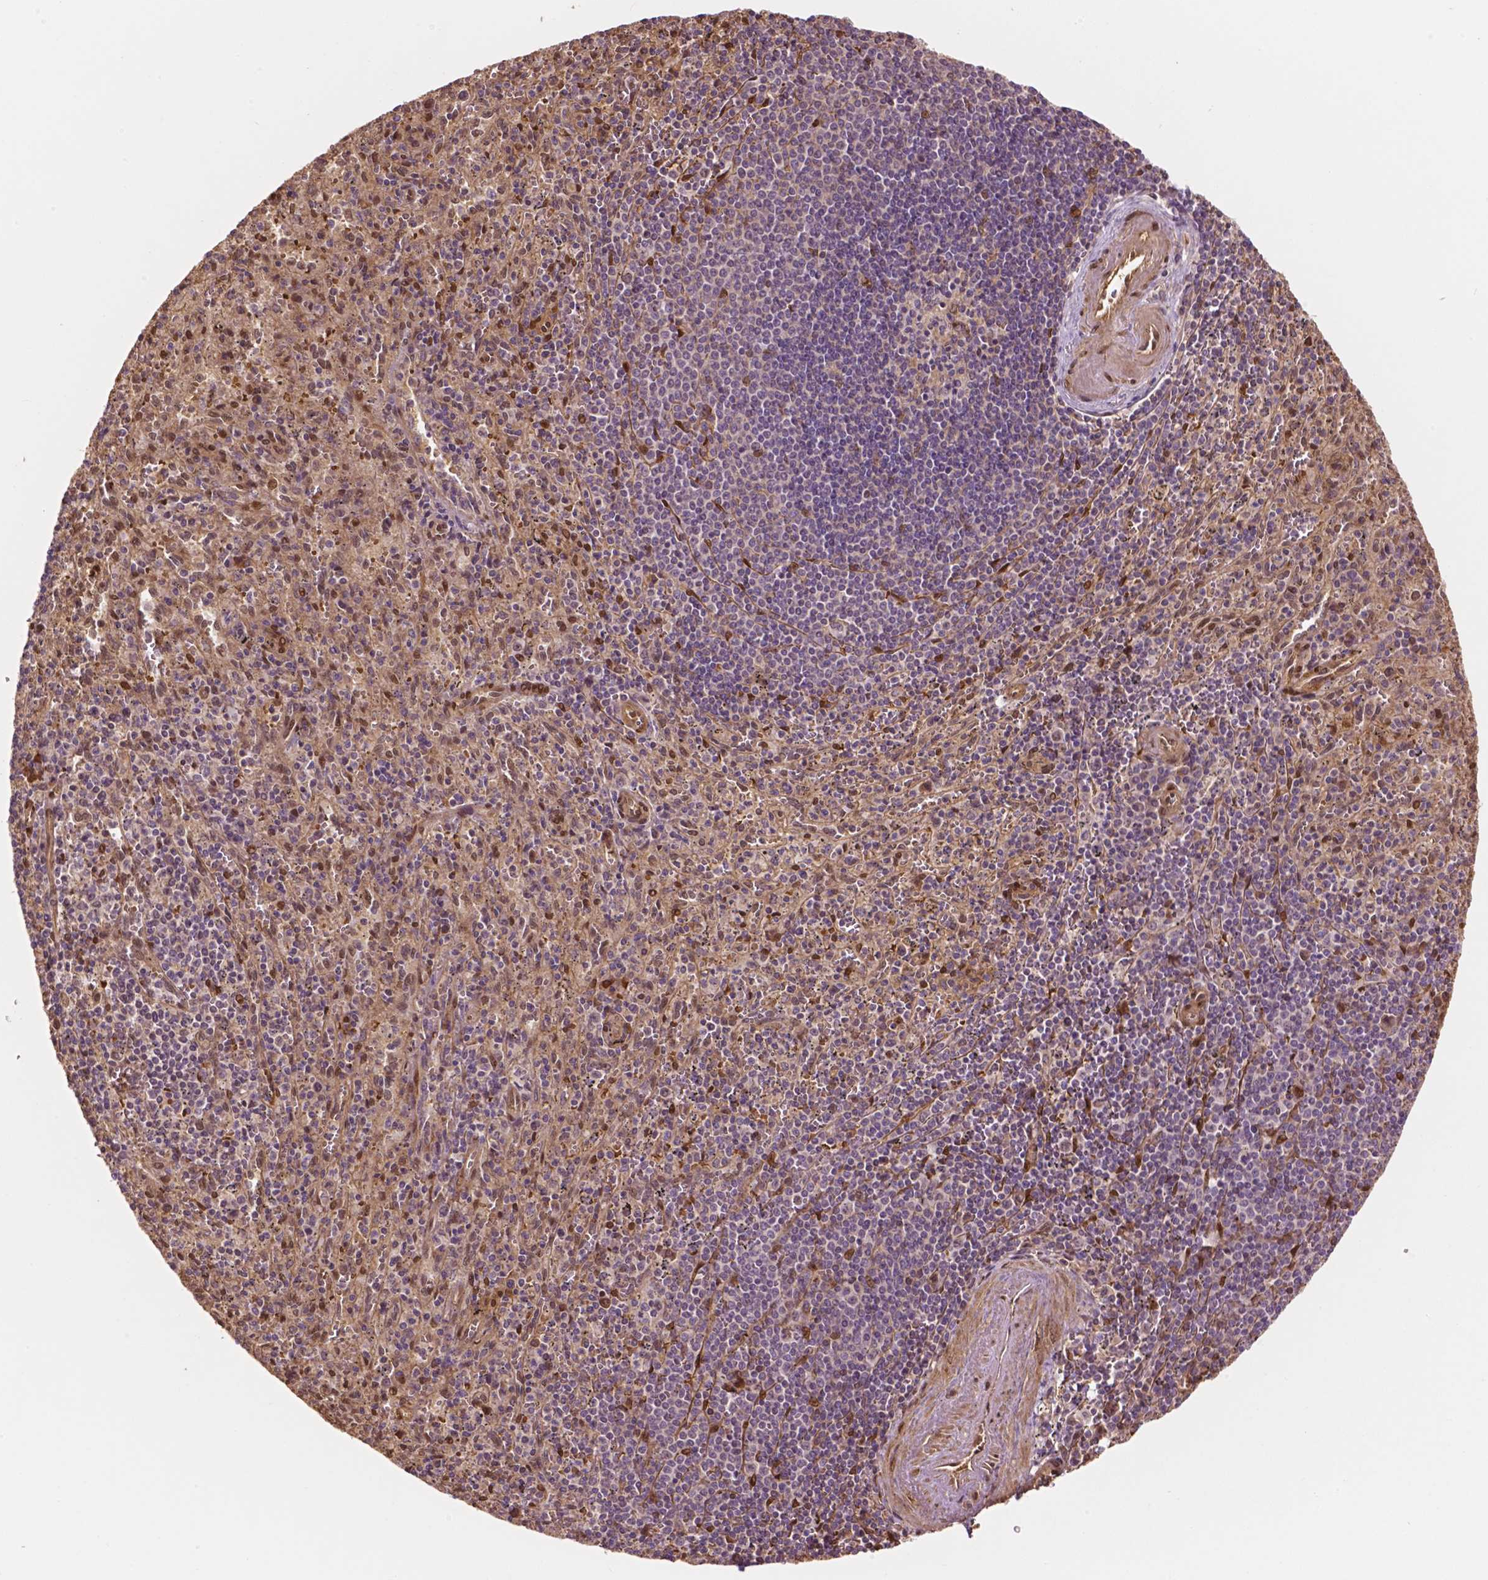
{"staining": {"intensity": "moderate", "quantity": "<25%", "location": "cytoplasmic/membranous,nuclear"}, "tissue": "spleen", "cell_type": "Cells in red pulp", "image_type": "normal", "snomed": [{"axis": "morphology", "description": "Normal tissue, NOS"}, {"axis": "topography", "description": "Spleen"}], "caption": "Benign spleen was stained to show a protein in brown. There is low levels of moderate cytoplasmic/membranous,nuclear staining in about <25% of cells in red pulp. The staining is performed using DAB (3,3'-diaminobenzidine) brown chromogen to label protein expression. The nuclei are counter-stained blue using hematoxylin.", "gene": "YAP1", "patient": {"sex": "male", "age": 57}}